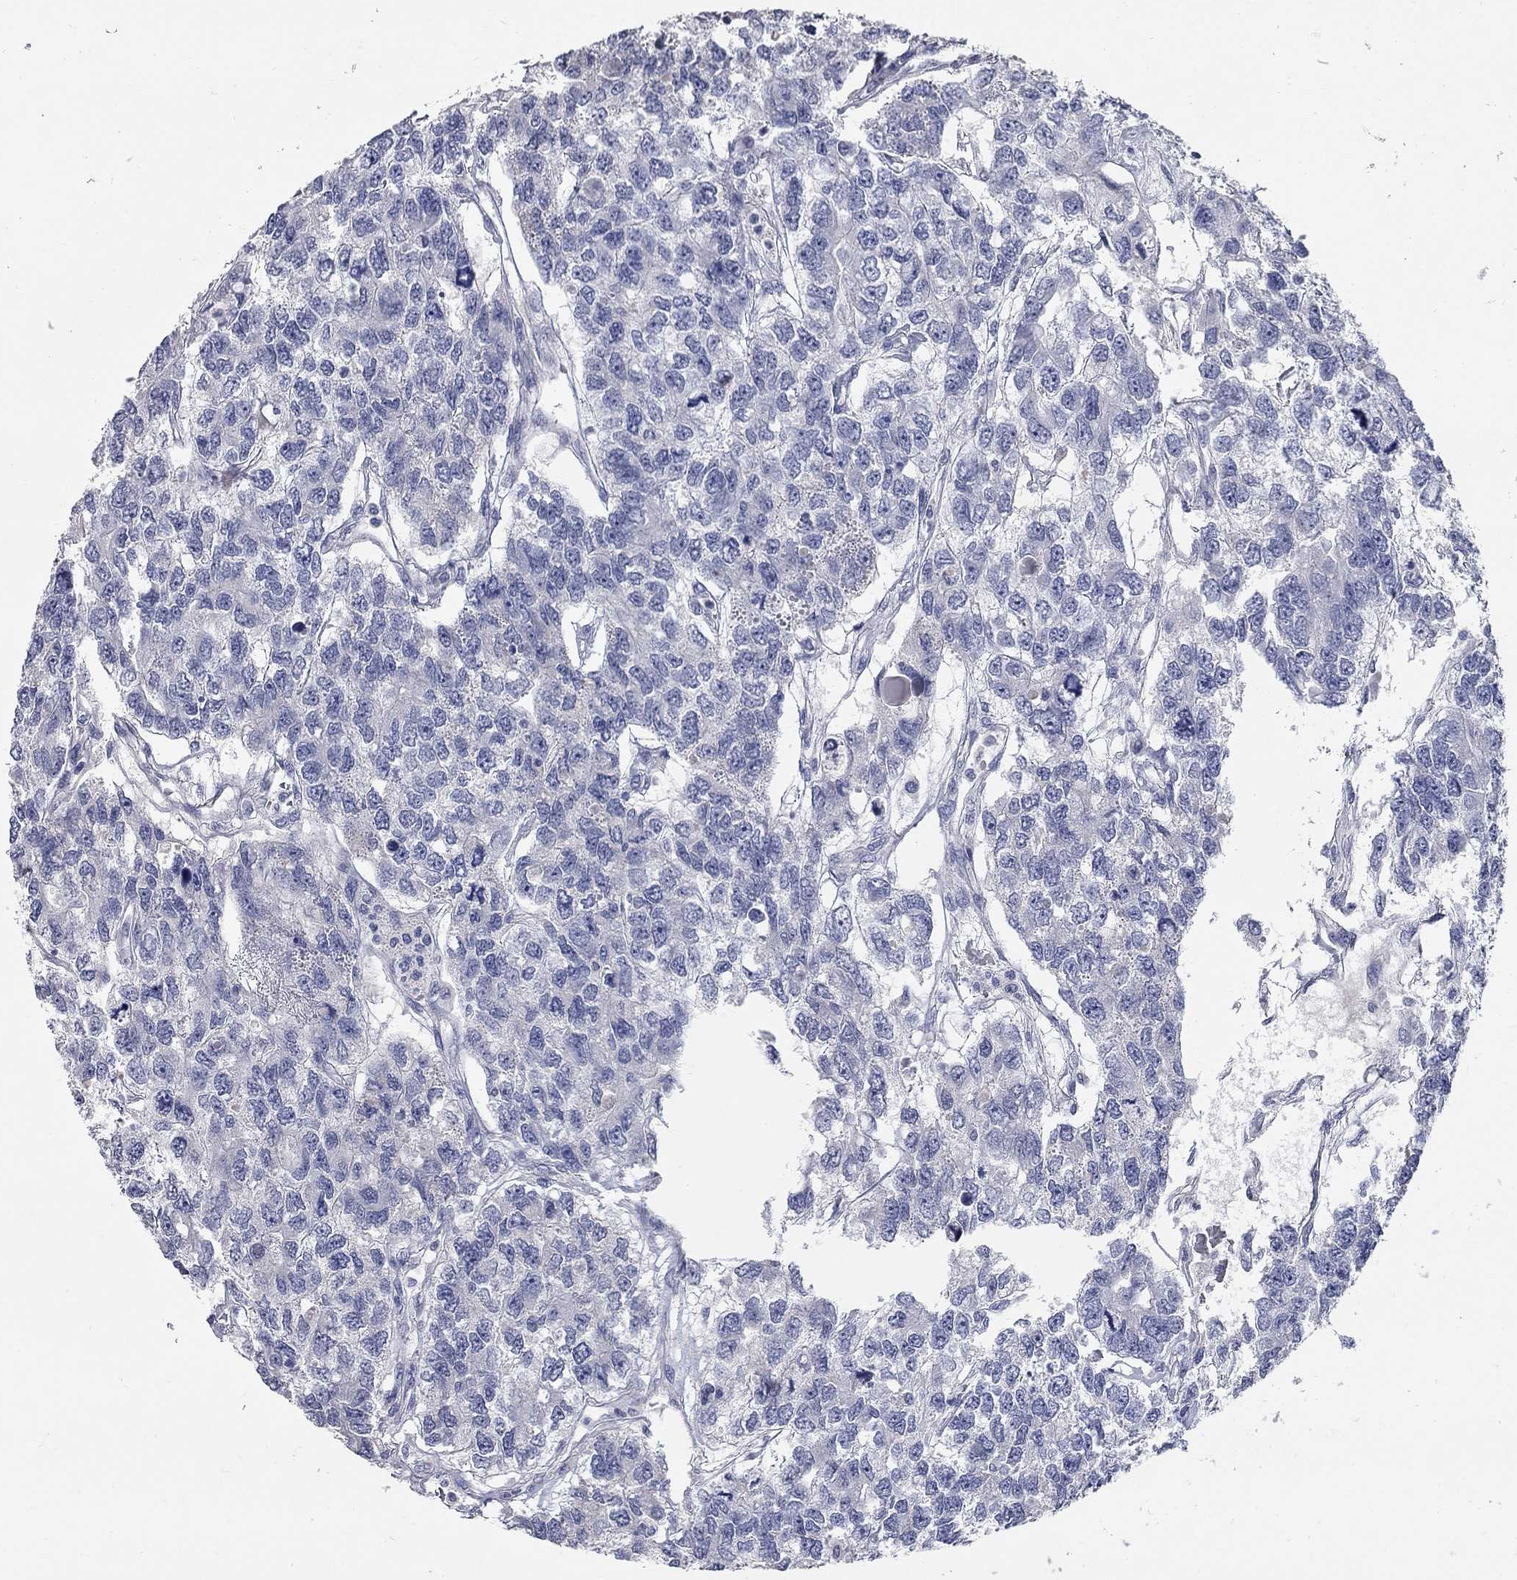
{"staining": {"intensity": "negative", "quantity": "none", "location": "none"}, "tissue": "testis cancer", "cell_type": "Tumor cells", "image_type": "cancer", "snomed": [{"axis": "morphology", "description": "Seminoma, NOS"}, {"axis": "topography", "description": "Testis"}], "caption": "An IHC photomicrograph of testis seminoma is shown. There is no staining in tumor cells of testis seminoma.", "gene": "SYT12", "patient": {"sex": "male", "age": 52}}